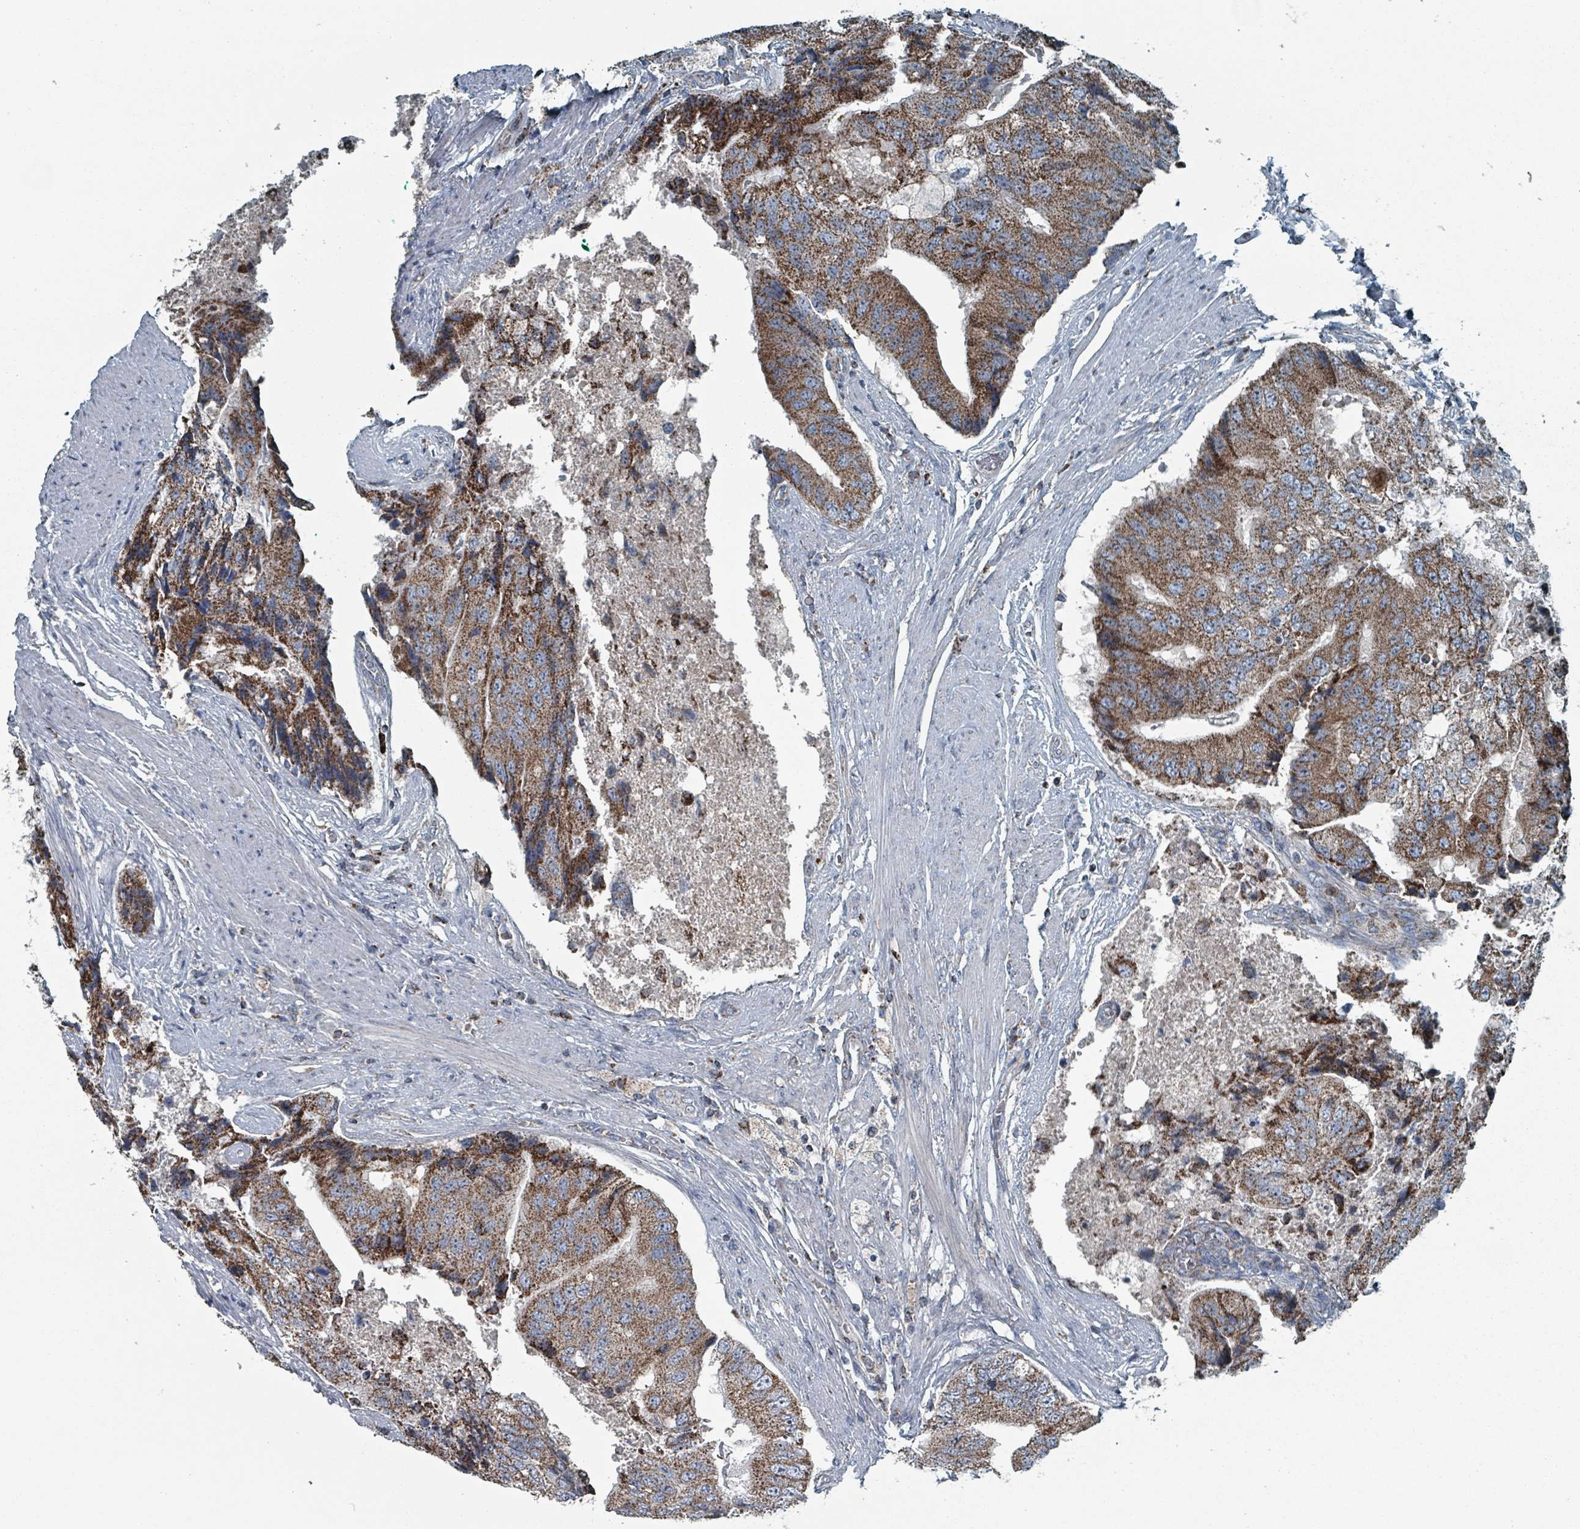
{"staining": {"intensity": "moderate", "quantity": ">75%", "location": "cytoplasmic/membranous"}, "tissue": "prostate cancer", "cell_type": "Tumor cells", "image_type": "cancer", "snomed": [{"axis": "morphology", "description": "Adenocarcinoma, High grade"}, {"axis": "topography", "description": "Prostate"}], "caption": "Tumor cells exhibit medium levels of moderate cytoplasmic/membranous staining in about >75% of cells in human high-grade adenocarcinoma (prostate).", "gene": "ABHD18", "patient": {"sex": "male", "age": 70}}